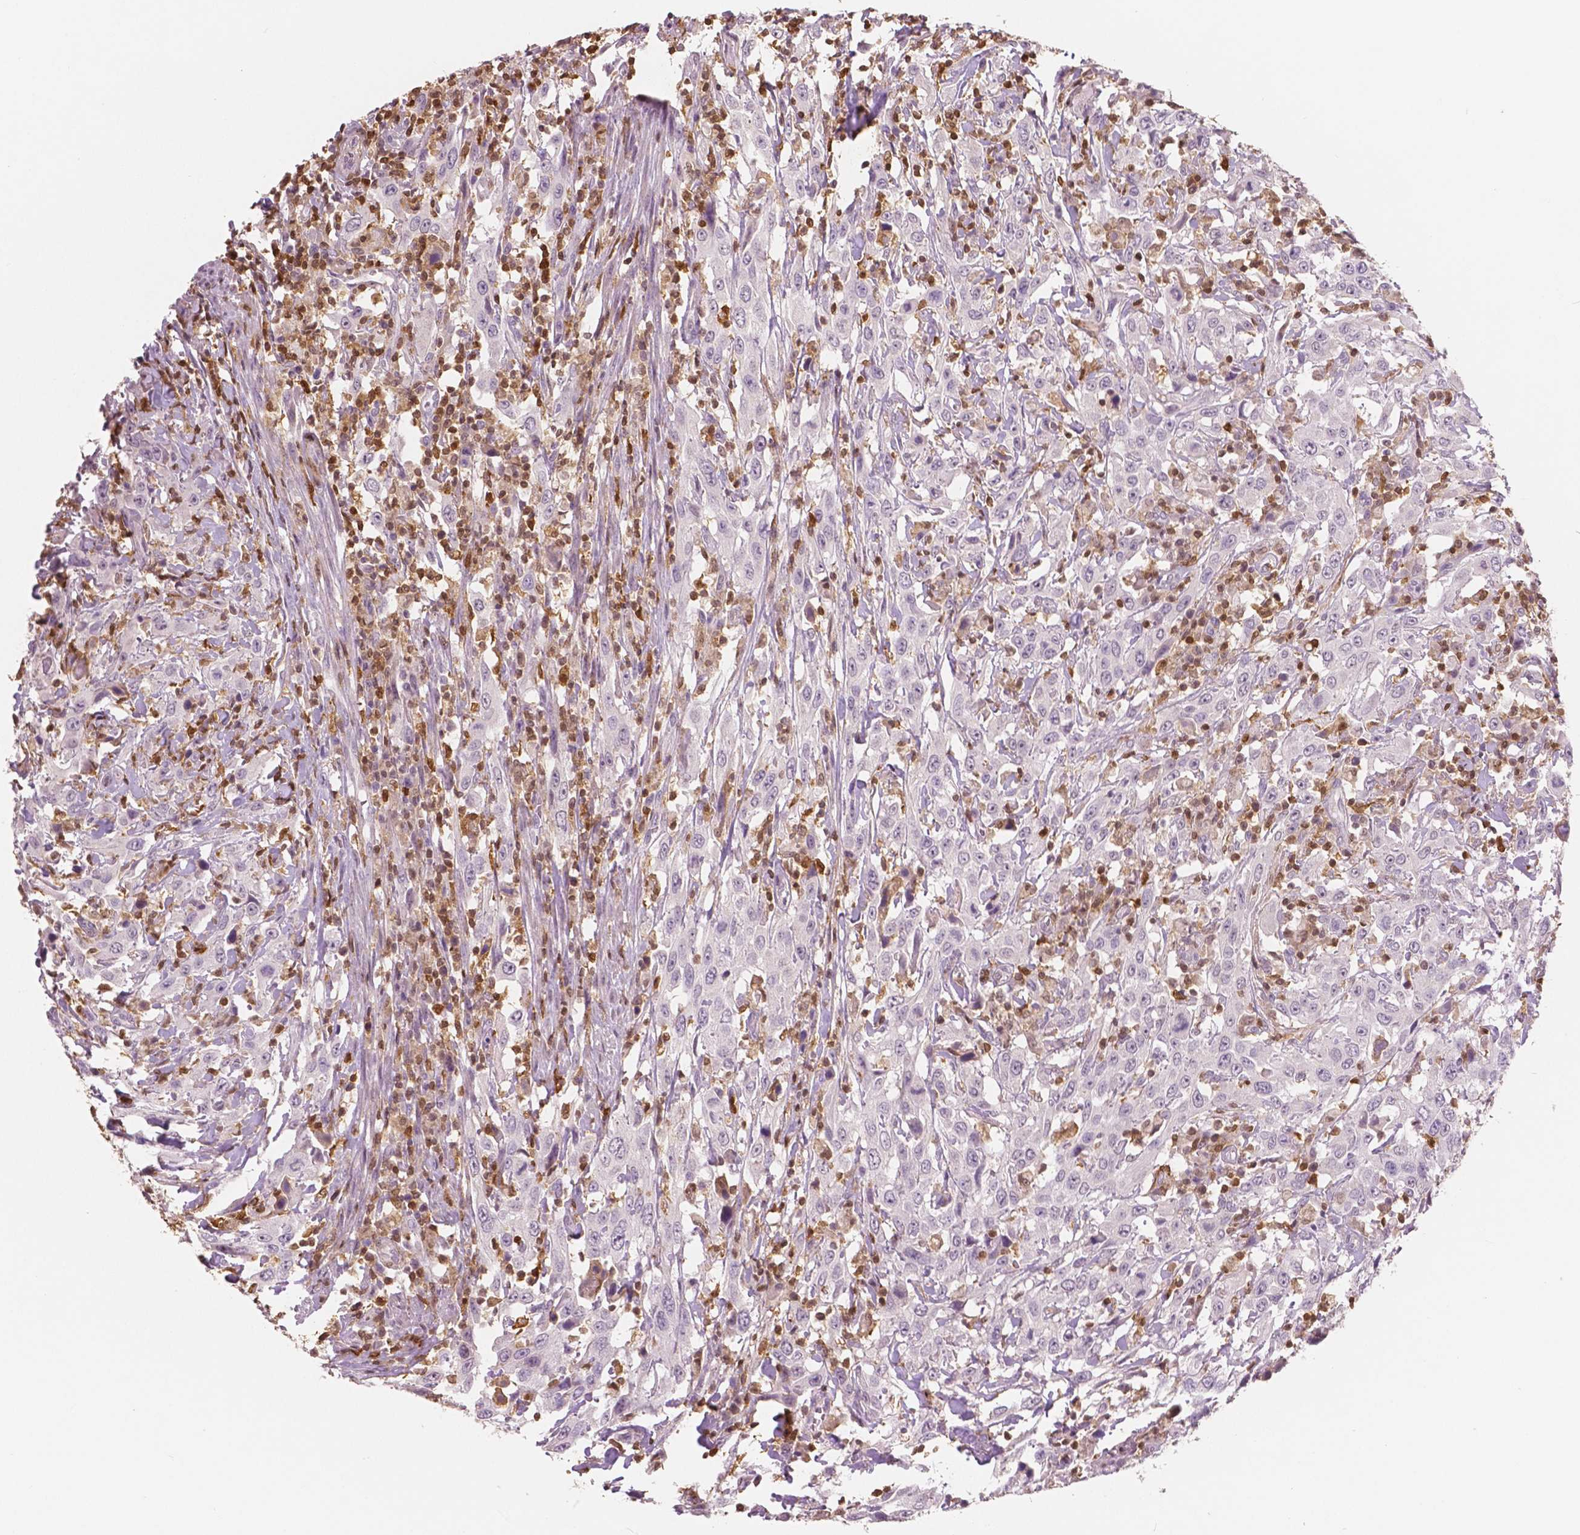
{"staining": {"intensity": "negative", "quantity": "none", "location": "none"}, "tissue": "urothelial cancer", "cell_type": "Tumor cells", "image_type": "cancer", "snomed": [{"axis": "morphology", "description": "Urothelial carcinoma, High grade"}, {"axis": "topography", "description": "Urinary bladder"}], "caption": "High power microscopy photomicrograph of an immunohistochemistry (IHC) histopathology image of urothelial cancer, revealing no significant expression in tumor cells. (Stains: DAB (3,3'-diaminobenzidine) immunohistochemistry (IHC) with hematoxylin counter stain, Microscopy: brightfield microscopy at high magnification).", "gene": "S100A4", "patient": {"sex": "male", "age": 61}}